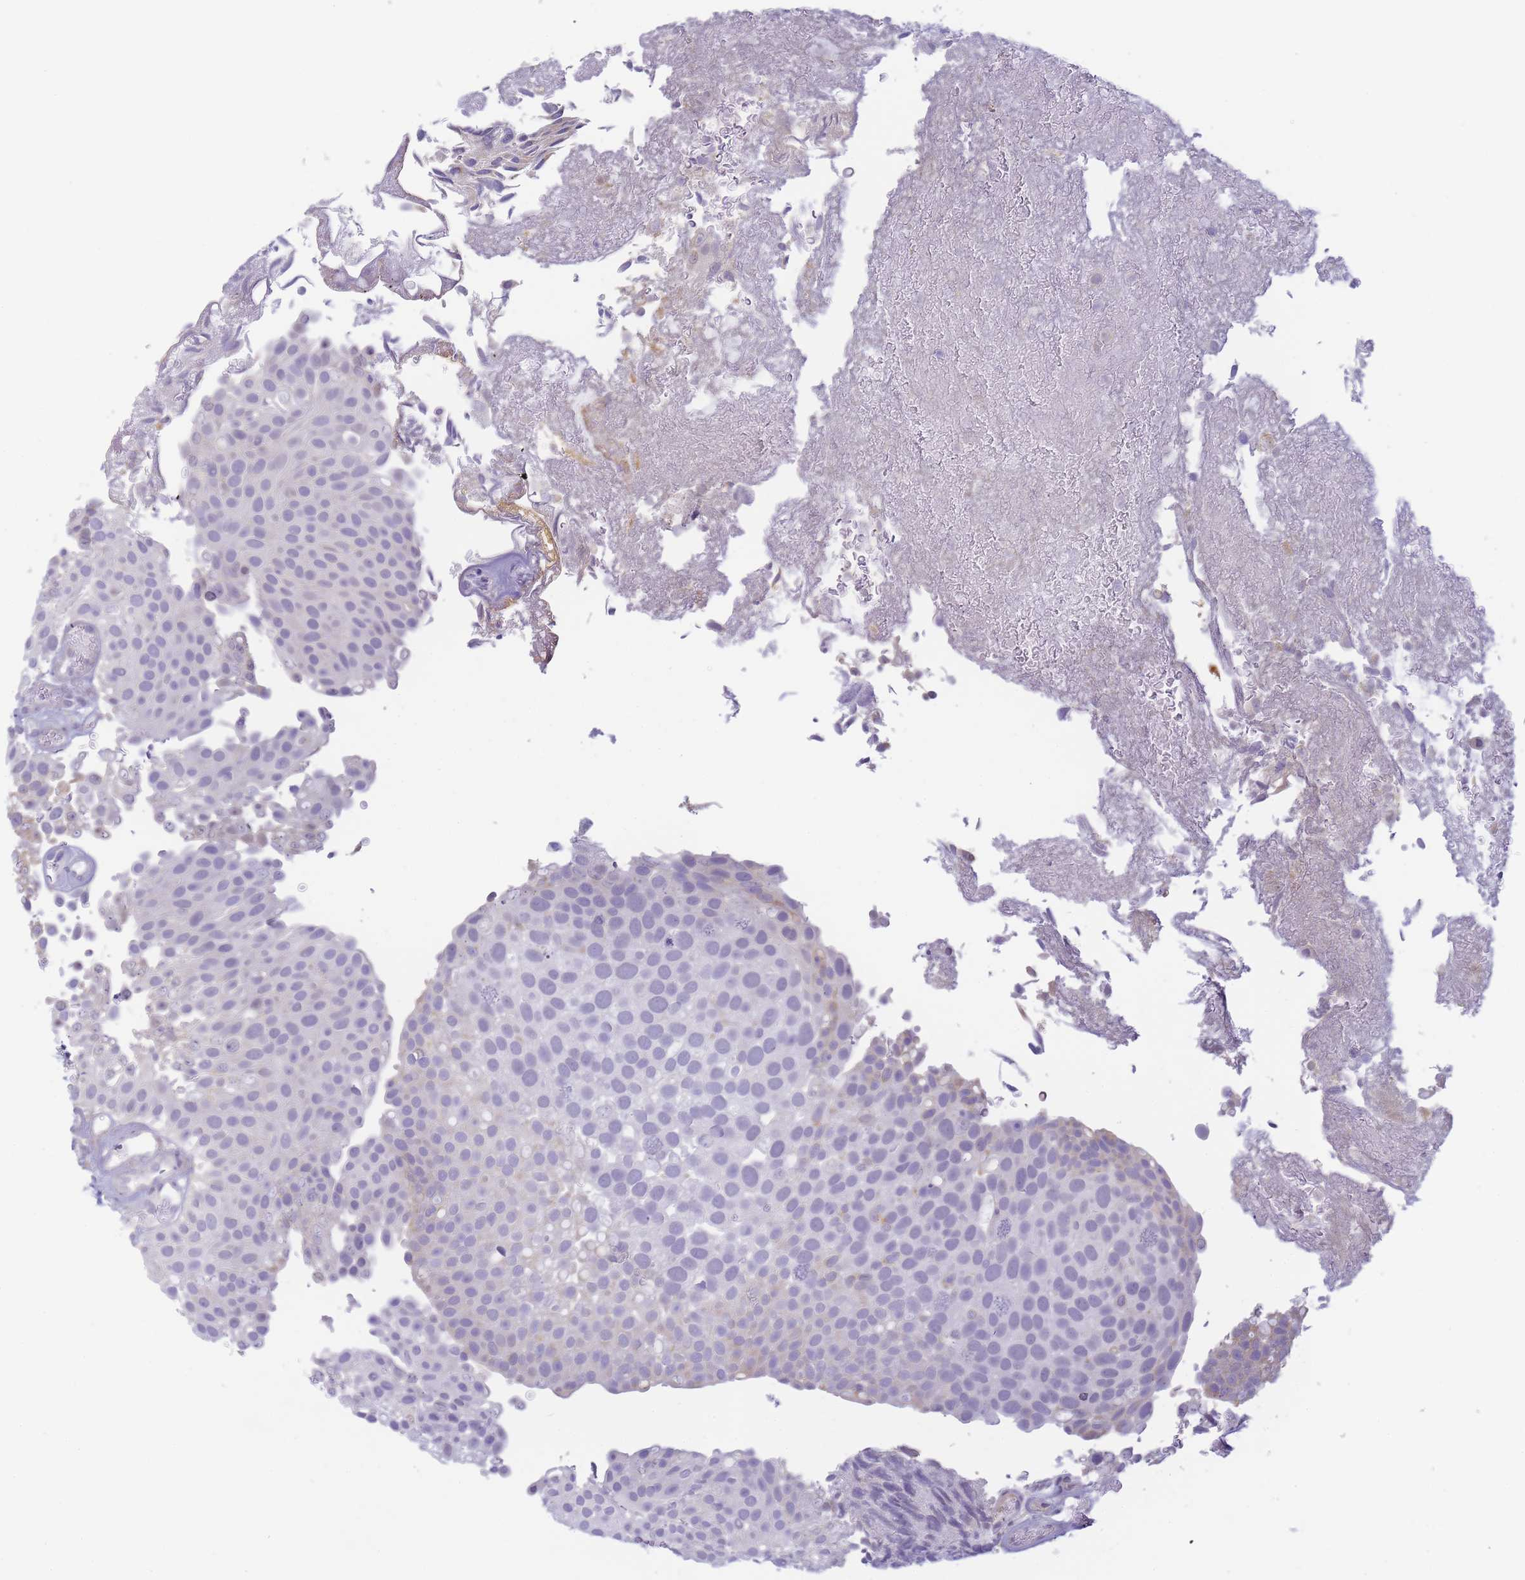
{"staining": {"intensity": "negative", "quantity": "none", "location": "none"}, "tissue": "urothelial cancer", "cell_type": "Tumor cells", "image_type": "cancer", "snomed": [{"axis": "morphology", "description": "Urothelial carcinoma, Low grade"}, {"axis": "topography", "description": "Urinary bladder"}], "caption": "Protein analysis of urothelial carcinoma (low-grade) displays no significant positivity in tumor cells.", "gene": "RRAD", "patient": {"sex": "male", "age": 78}}